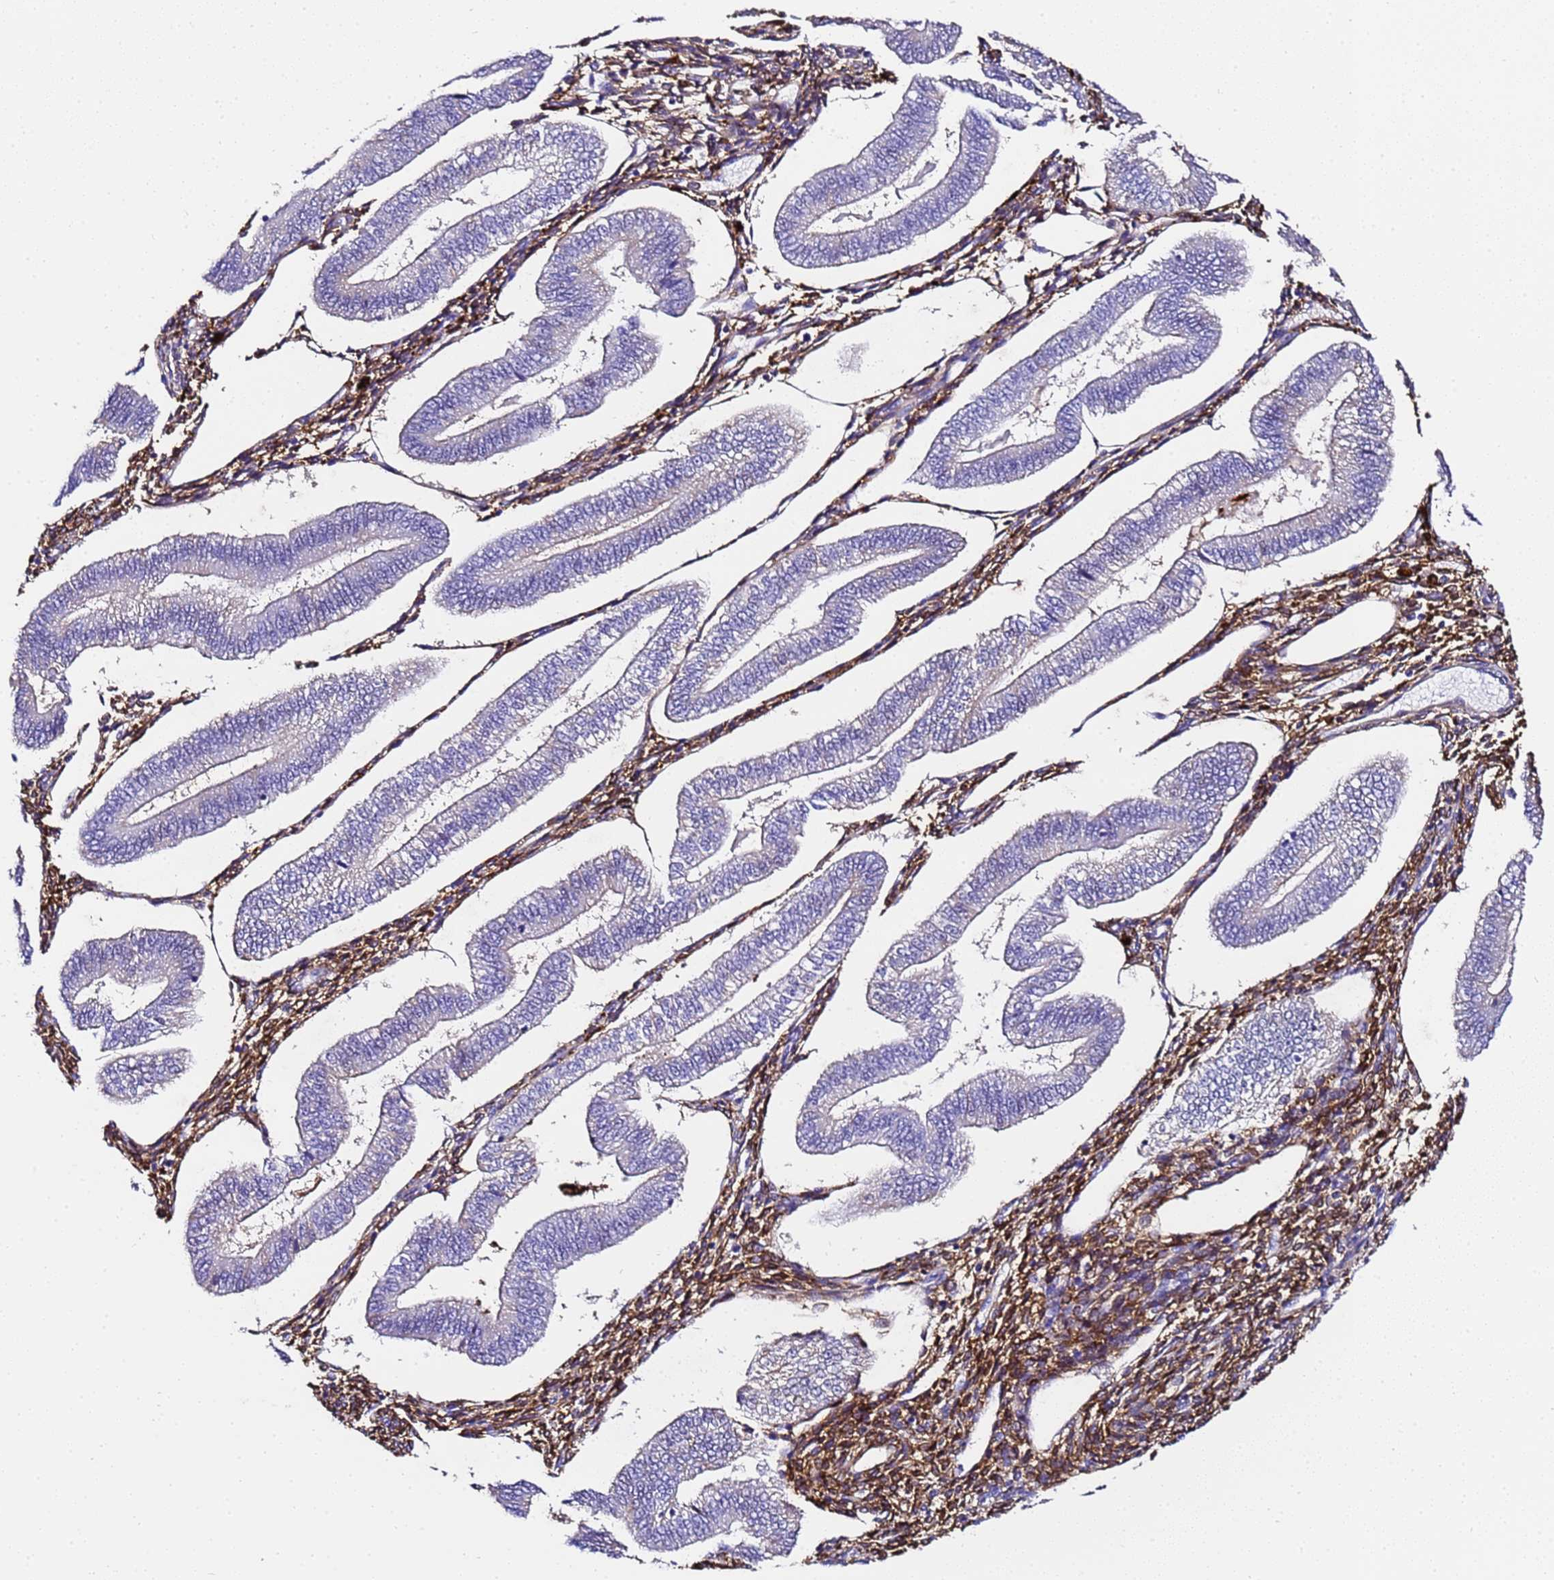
{"staining": {"intensity": "moderate", "quantity": ">75%", "location": "cytoplasmic/membranous"}, "tissue": "endometrium", "cell_type": "Cells in endometrial stroma", "image_type": "normal", "snomed": [{"axis": "morphology", "description": "Normal tissue, NOS"}, {"axis": "topography", "description": "Endometrium"}], "caption": "Immunohistochemical staining of benign endometrium exhibits medium levels of moderate cytoplasmic/membranous expression in about >75% of cells in endometrial stroma.", "gene": "FTL", "patient": {"sex": "female", "age": 34}}